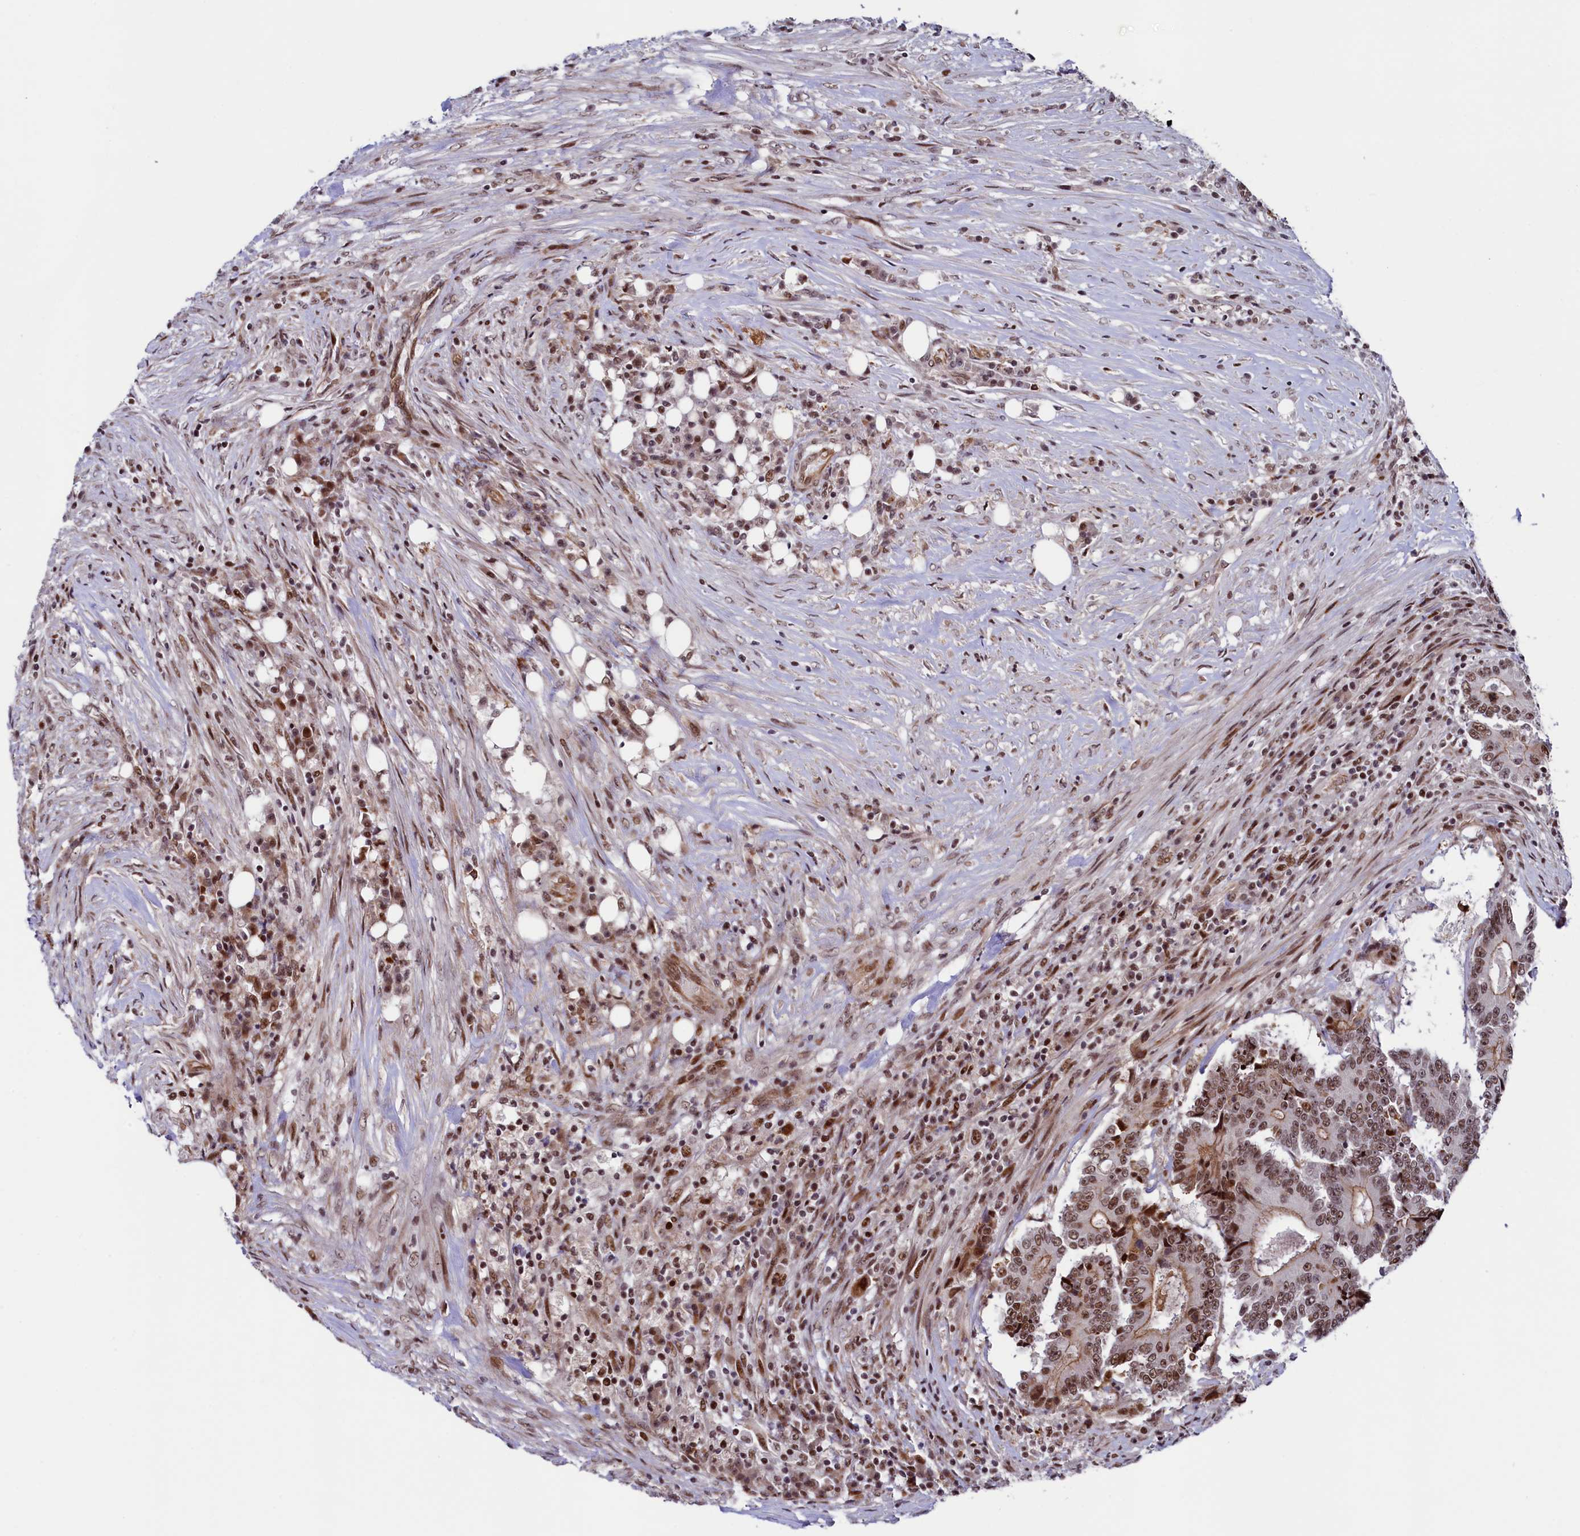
{"staining": {"intensity": "moderate", "quantity": ">75%", "location": "nuclear"}, "tissue": "colorectal cancer", "cell_type": "Tumor cells", "image_type": "cancer", "snomed": [{"axis": "morphology", "description": "Adenocarcinoma, NOS"}, {"axis": "topography", "description": "Colon"}], "caption": "Human colorectal cancer (adenocarcinoma) stained for a protein (brown) demonstrates moderate nuclear positive staining in approximately >75% of tumor cells.", "gene": "LEO1", "patient": {"sex": "male", "age": 83}}